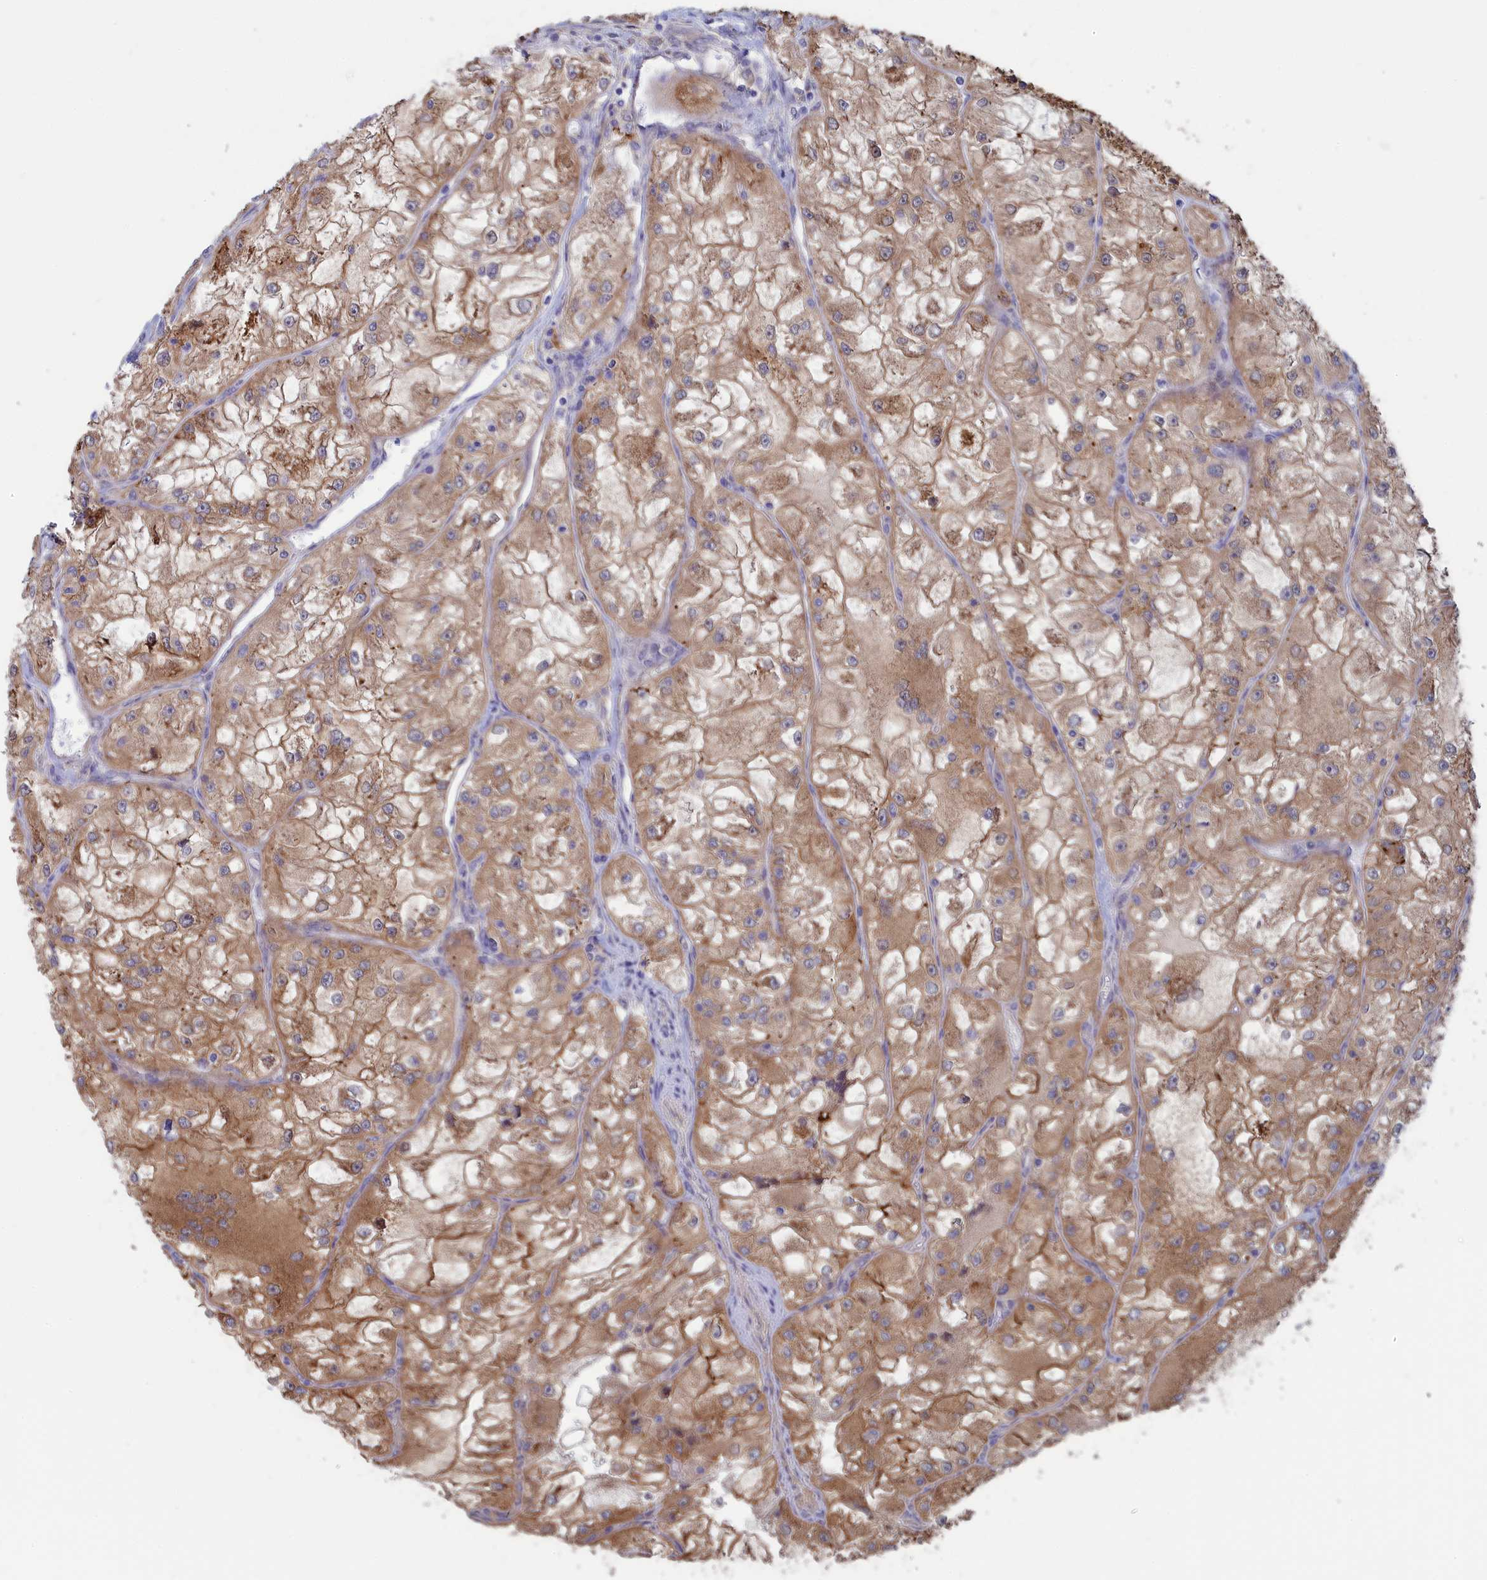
{"staining": {"intensity": "moderate", "quantity": ">75%", "location": "cytoplasmic/membranous"}, "tissue": "renal cancer", "cell_type": "Tumor cells", "image_type": "cancer", "snomed": [{"axis": "morphology", "description": "Adenocarcinoma, NOS"}, {"axis": "topography", "description": "Kidney"}], "caption": "There is medium levels of moderate cytoplasmic/membranous staining in tumor cells of renal cancer, as demonstrated by immunohistochemical staining (brown color).", "gene": "SYNDIG1L", "patient": {"sex": "female", "age": 72}}